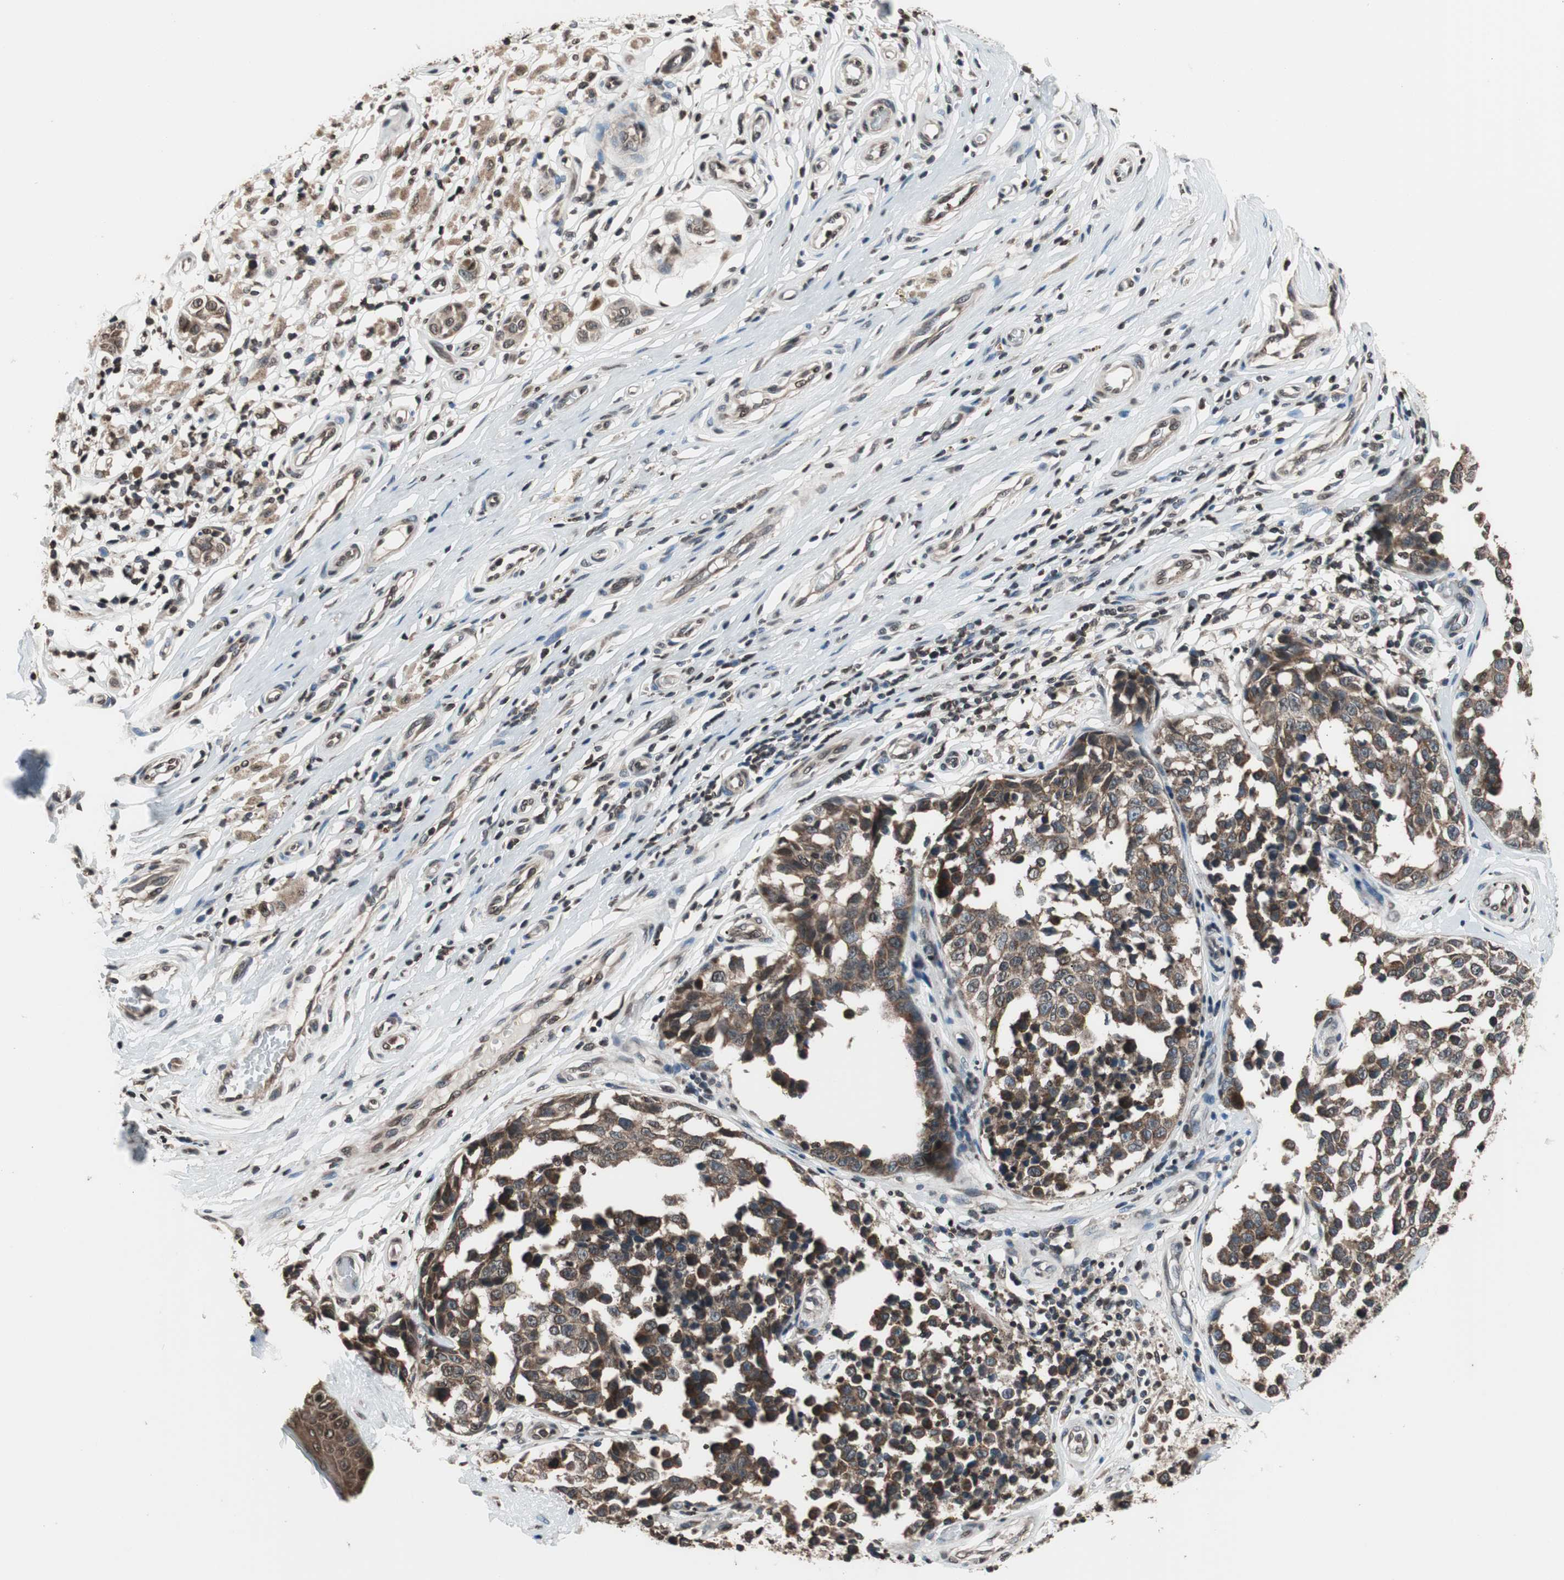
{"staining": {"intensity": "weak", "quantity": ">75%", "location": "cytoplasmic/membranous"}, "tissue": "melanoma", "cell_type": "Tumor cells", "image_type": "cancer", "snomed": [{"axis": "morphology", "description": "Malignant melanoma, NOS"}, {"axis": "topography", "description": "Skin"}], "caption": "Weak cytoplasmic/membranous protein expression is identified in approximately >75% of tumor cells in melanoma. Using DAB (brown) and hematoxylin (blue) stains, captured at high magnification using brightfield microscopy.", "gene": "RFC1", "patient": {"sex": "female", "age": 64}}